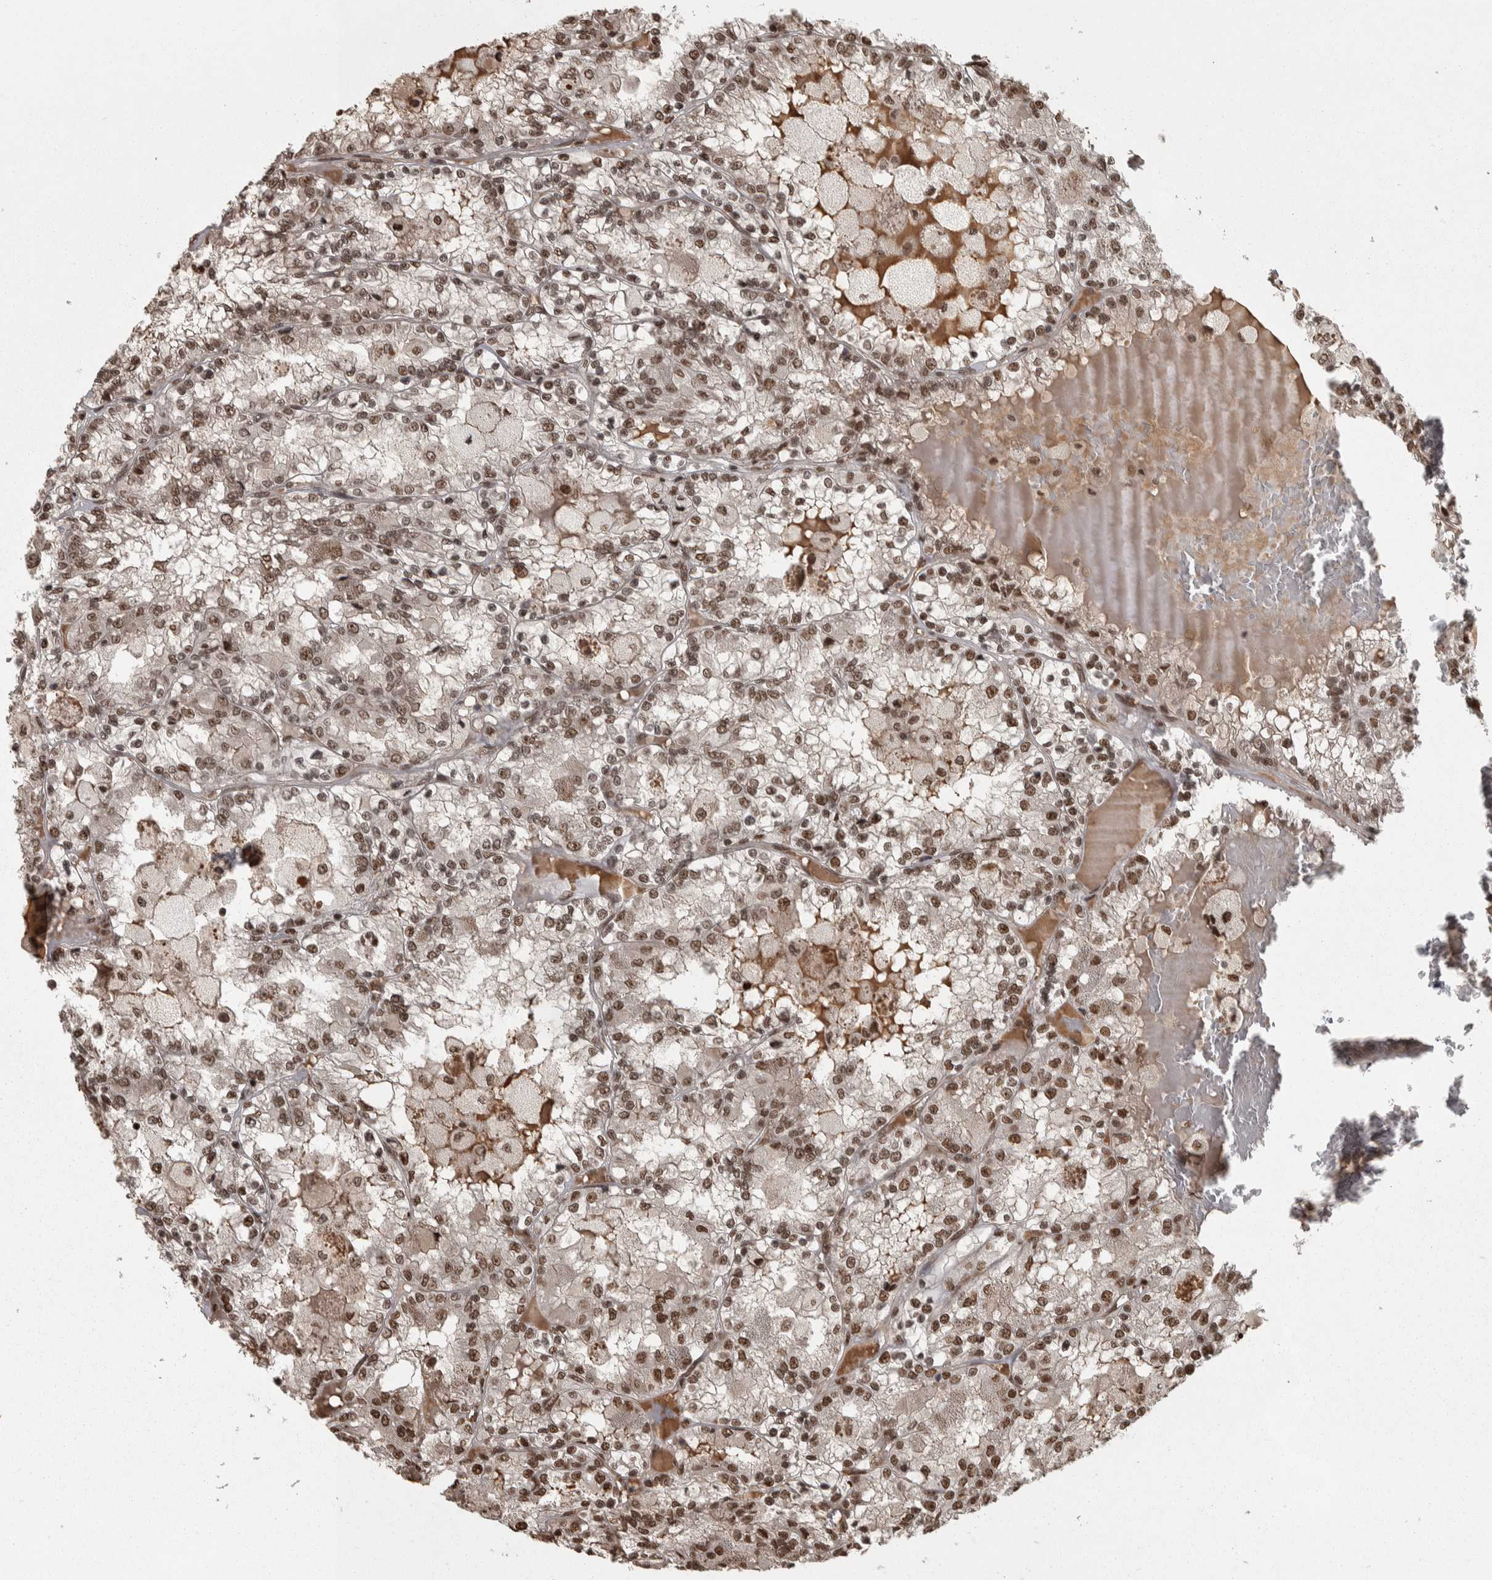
{"staining": {"intensity": "moderate", "quantity": ">75%", "location": "nuclear"}, "tissue": "renal cancer", "cell_type": "Tumor cells", "image_type": "cancer", "snomed": [{"axis": "morphology", "description": "Adenocarcinoma, NOS"}, {"axis": "topography", "description": "Kidney"}], "caption": "Moderate nuclear staining for a protein is identified in approximately >75% of tumor cells of renal cancer using immunohistochemistry.", "gene": "ZFHX4", "patient": {"sex": "female", "age": 56}}